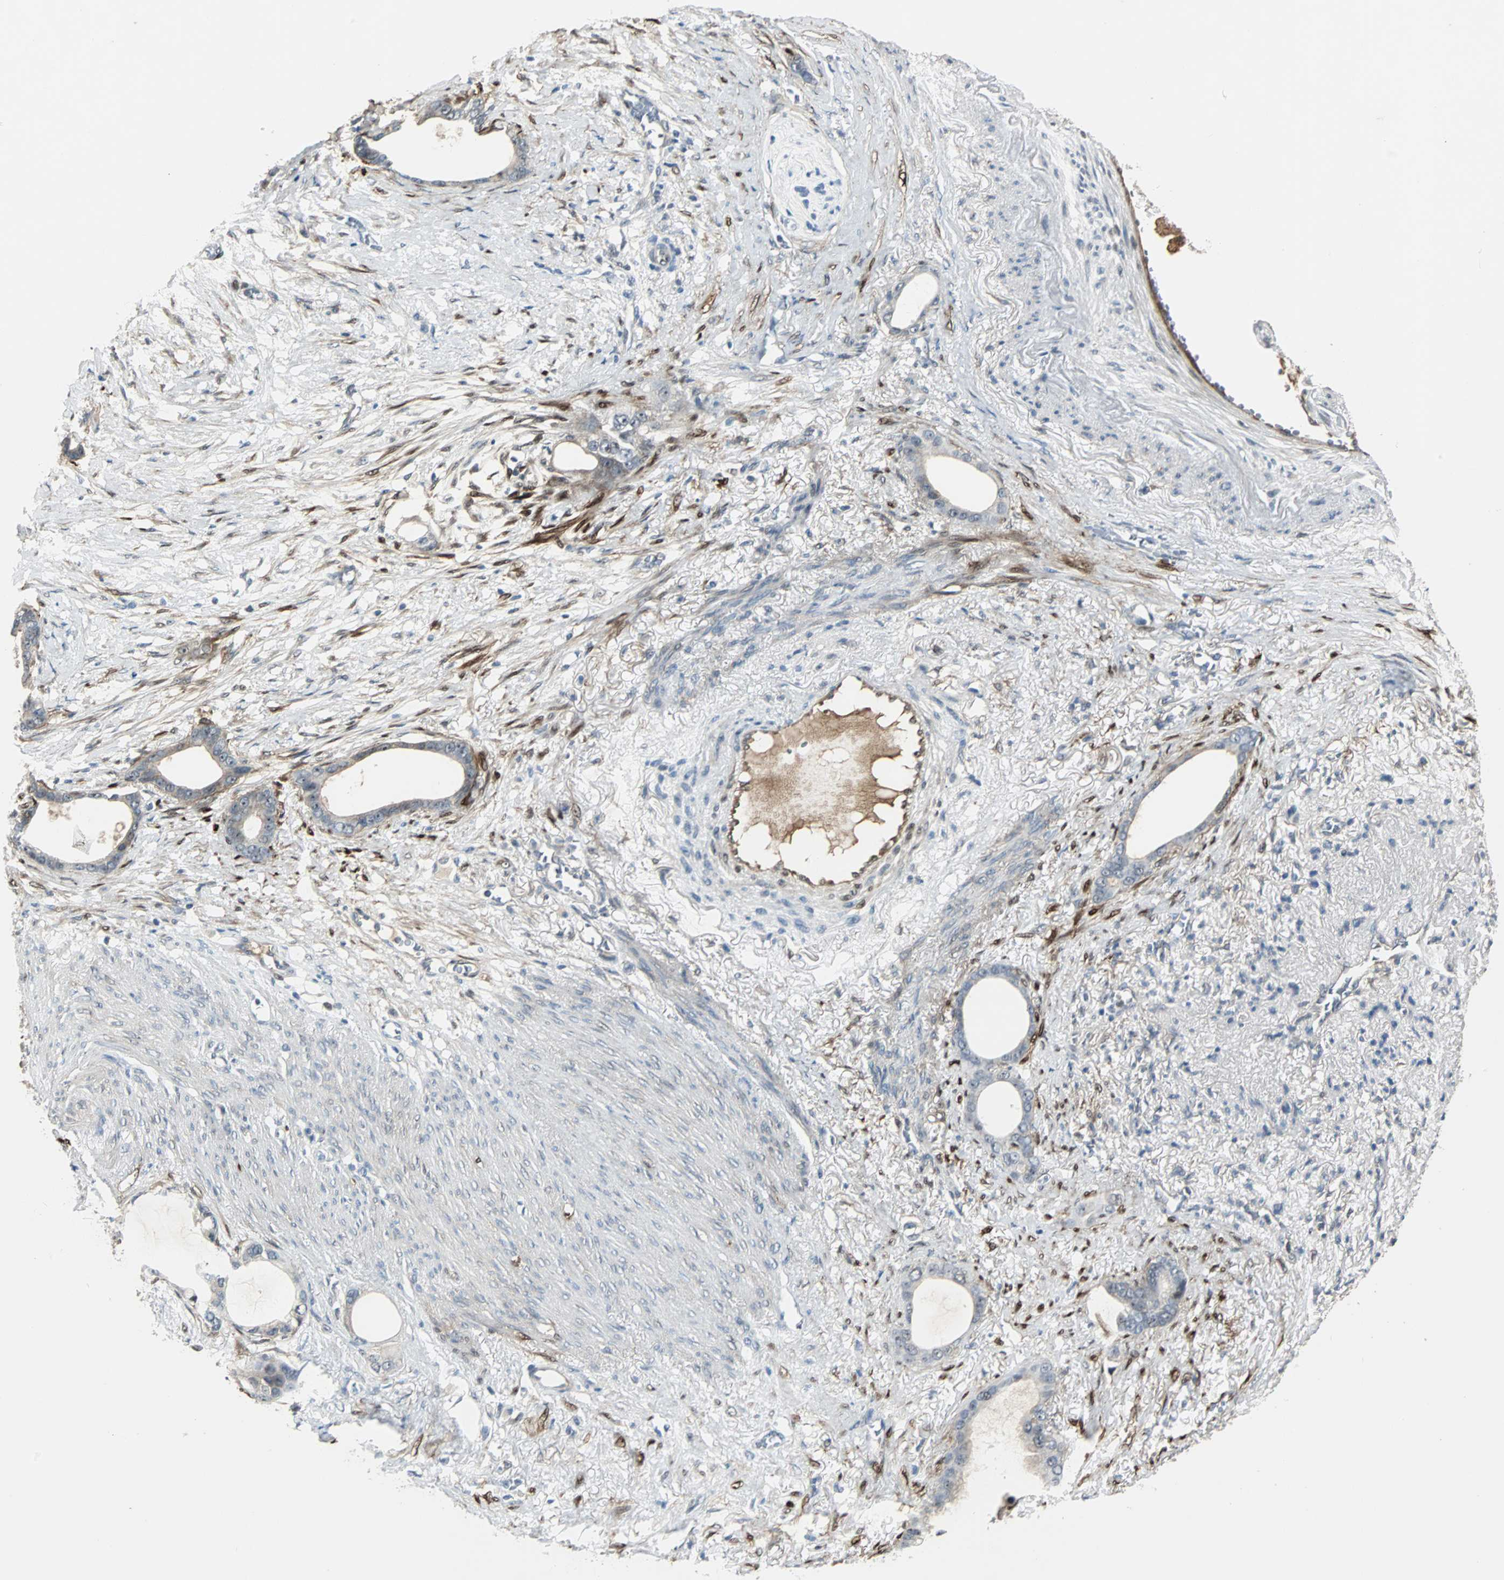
{"staining": {"intensity": "weak", "quantity": "25%-75%", "location": "cytoplasmic/membranous"}, "tissue": "stomach cancer", "cell_type": "Tumor cells", "image_type": "cancer", "snomed": [{"axis": "morphology", "description": "Adenocarcinoma, NOS"}, {"axis": "topography", "description": "Stomach"}], "caption": "This histopathology image reveals stomach cancer (adenocarcinoma) stained with IHC to label a protein in brown. The cytoplasmic/membranous of tumor cells show weak positivity for the protein. Nuclei are counter-stained blue.", "gene": "FHL2", "patient": {"sex": "female", "age": 75}}